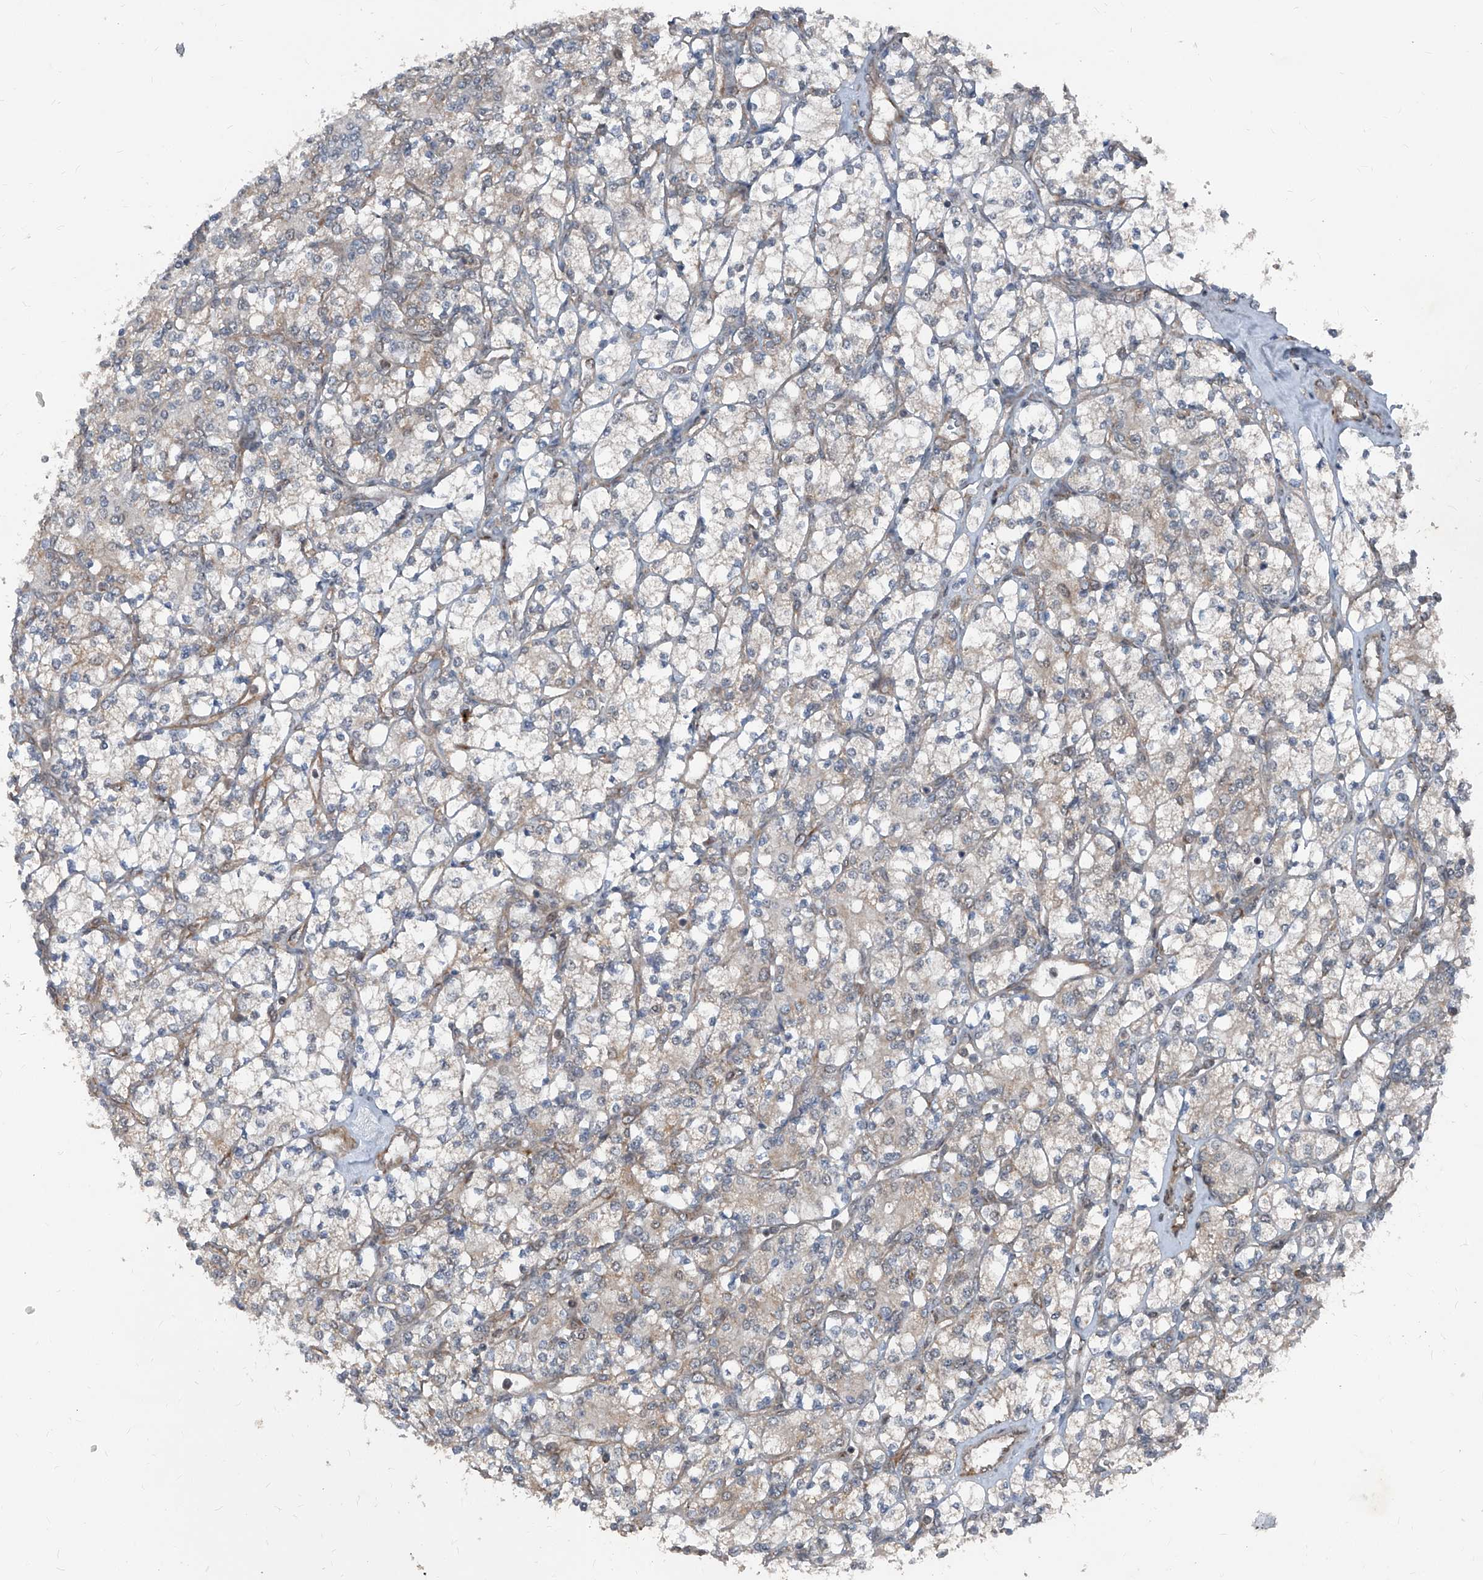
{"staining": {"intensity": "negative", "quantity": "none", "location": "none"}, "tissue": "renal cancer", "cell_type": "Tumor cells", "image_type": "cancer", "snomed": [{"axis": "morphology", "description": "Adenocarcinoma, NOS"}, {"axis": "topography", "description": "Kidney"}], "caption": "This is an immunohistochemistry histopathology image of human renal cancer. There is no staining in tumor cells.", "gene": "COA7", "patient": {"sex": "male", "age": 77}}